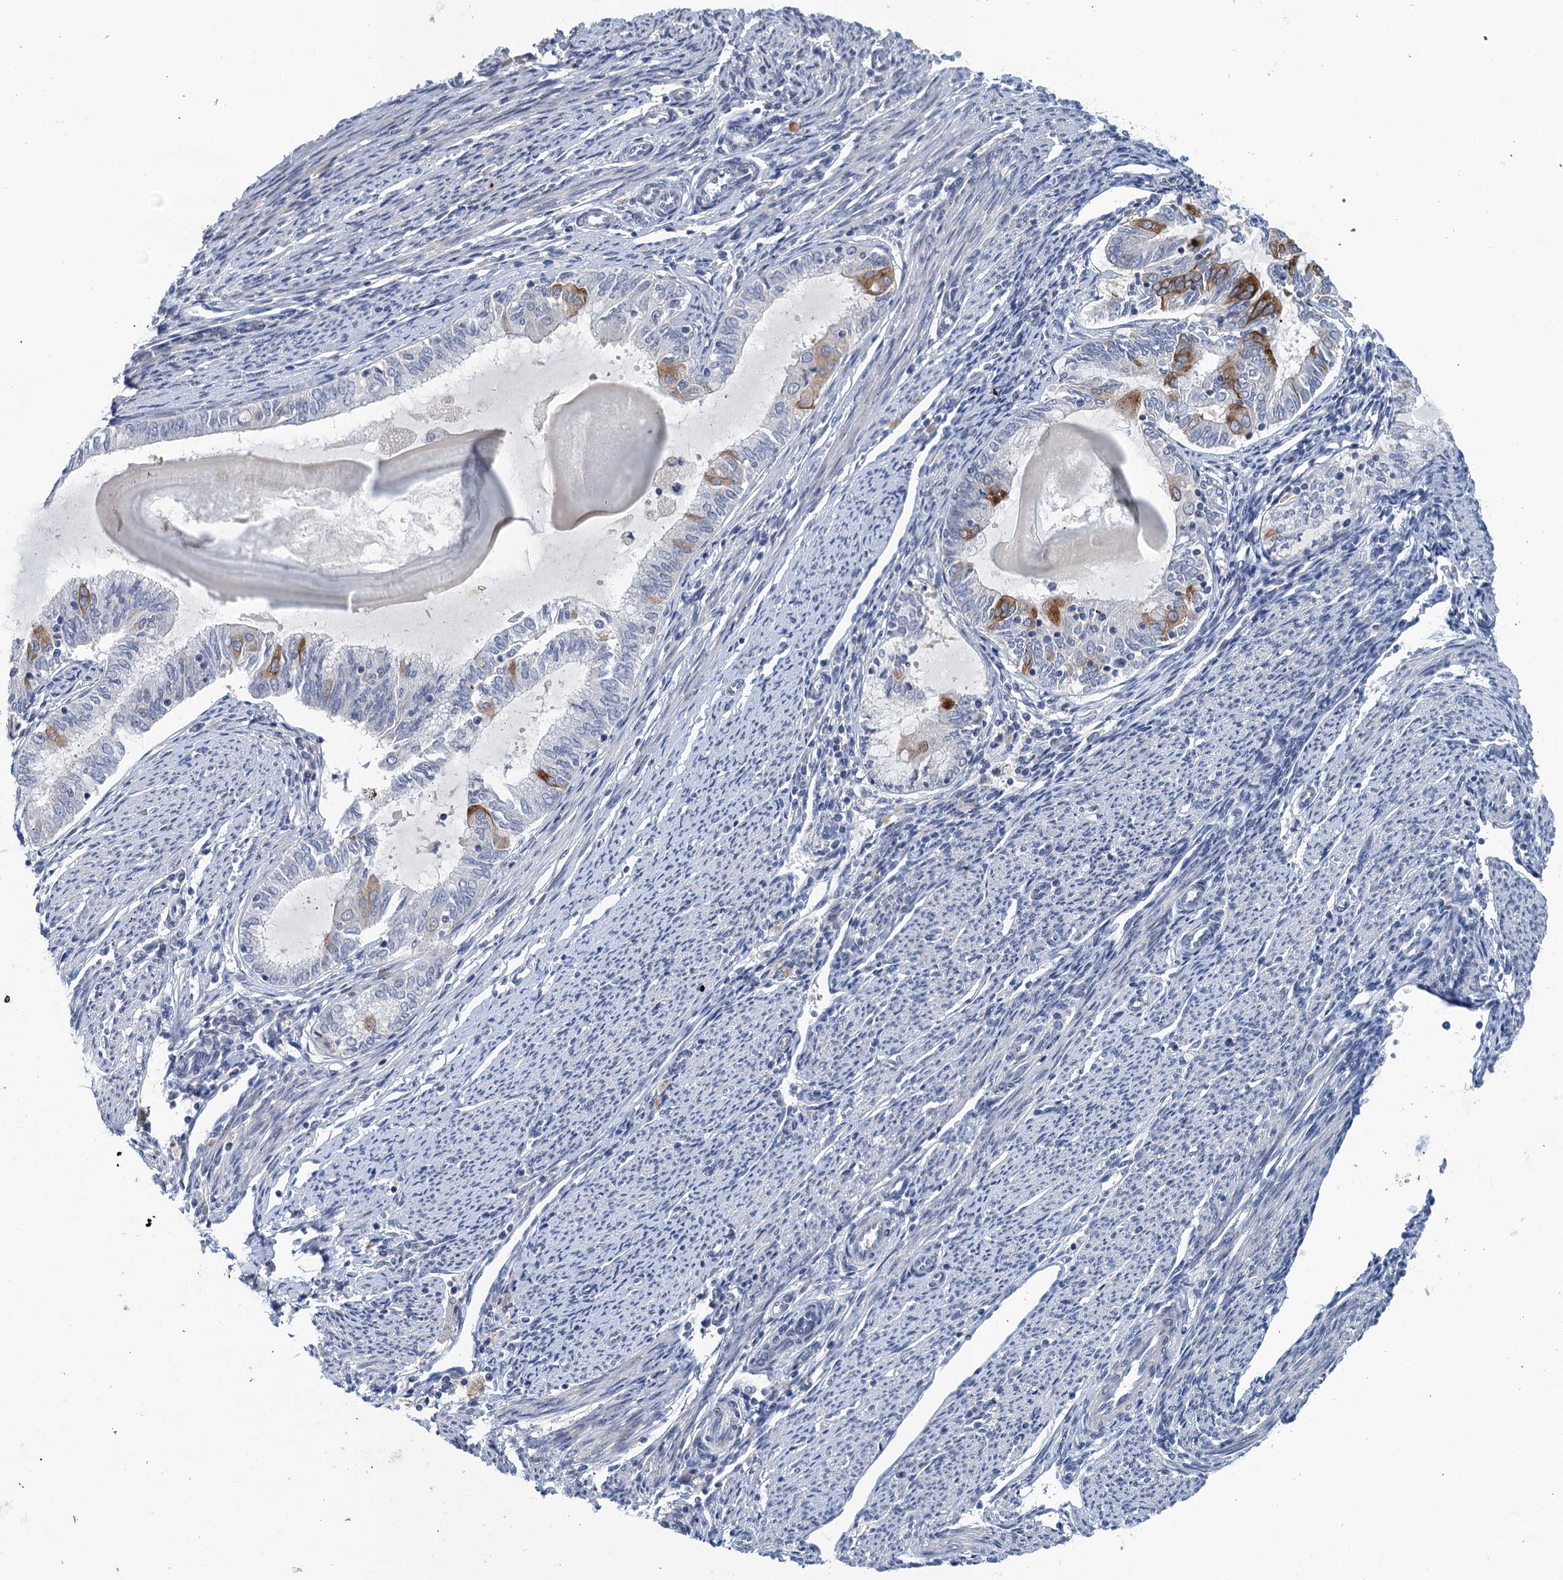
{"staining": {"intensity": "negative", "quantity": "none", "location": "none"}, "tissue": "endometrial cancer", "cell_type": "Tumor cells", "image_type": "cancer", "snomed": [{"axis": "morphology", "description": "Adenocarcinoma, NOS"}, {"axis": "topography", "description": "Endometrium"}], "caption": "Tumor cells show no significant positivity in adenocarcinoma (endometrial).", "gene": "MRFAP1", "patient": {"sex": "female", "age": 79}}